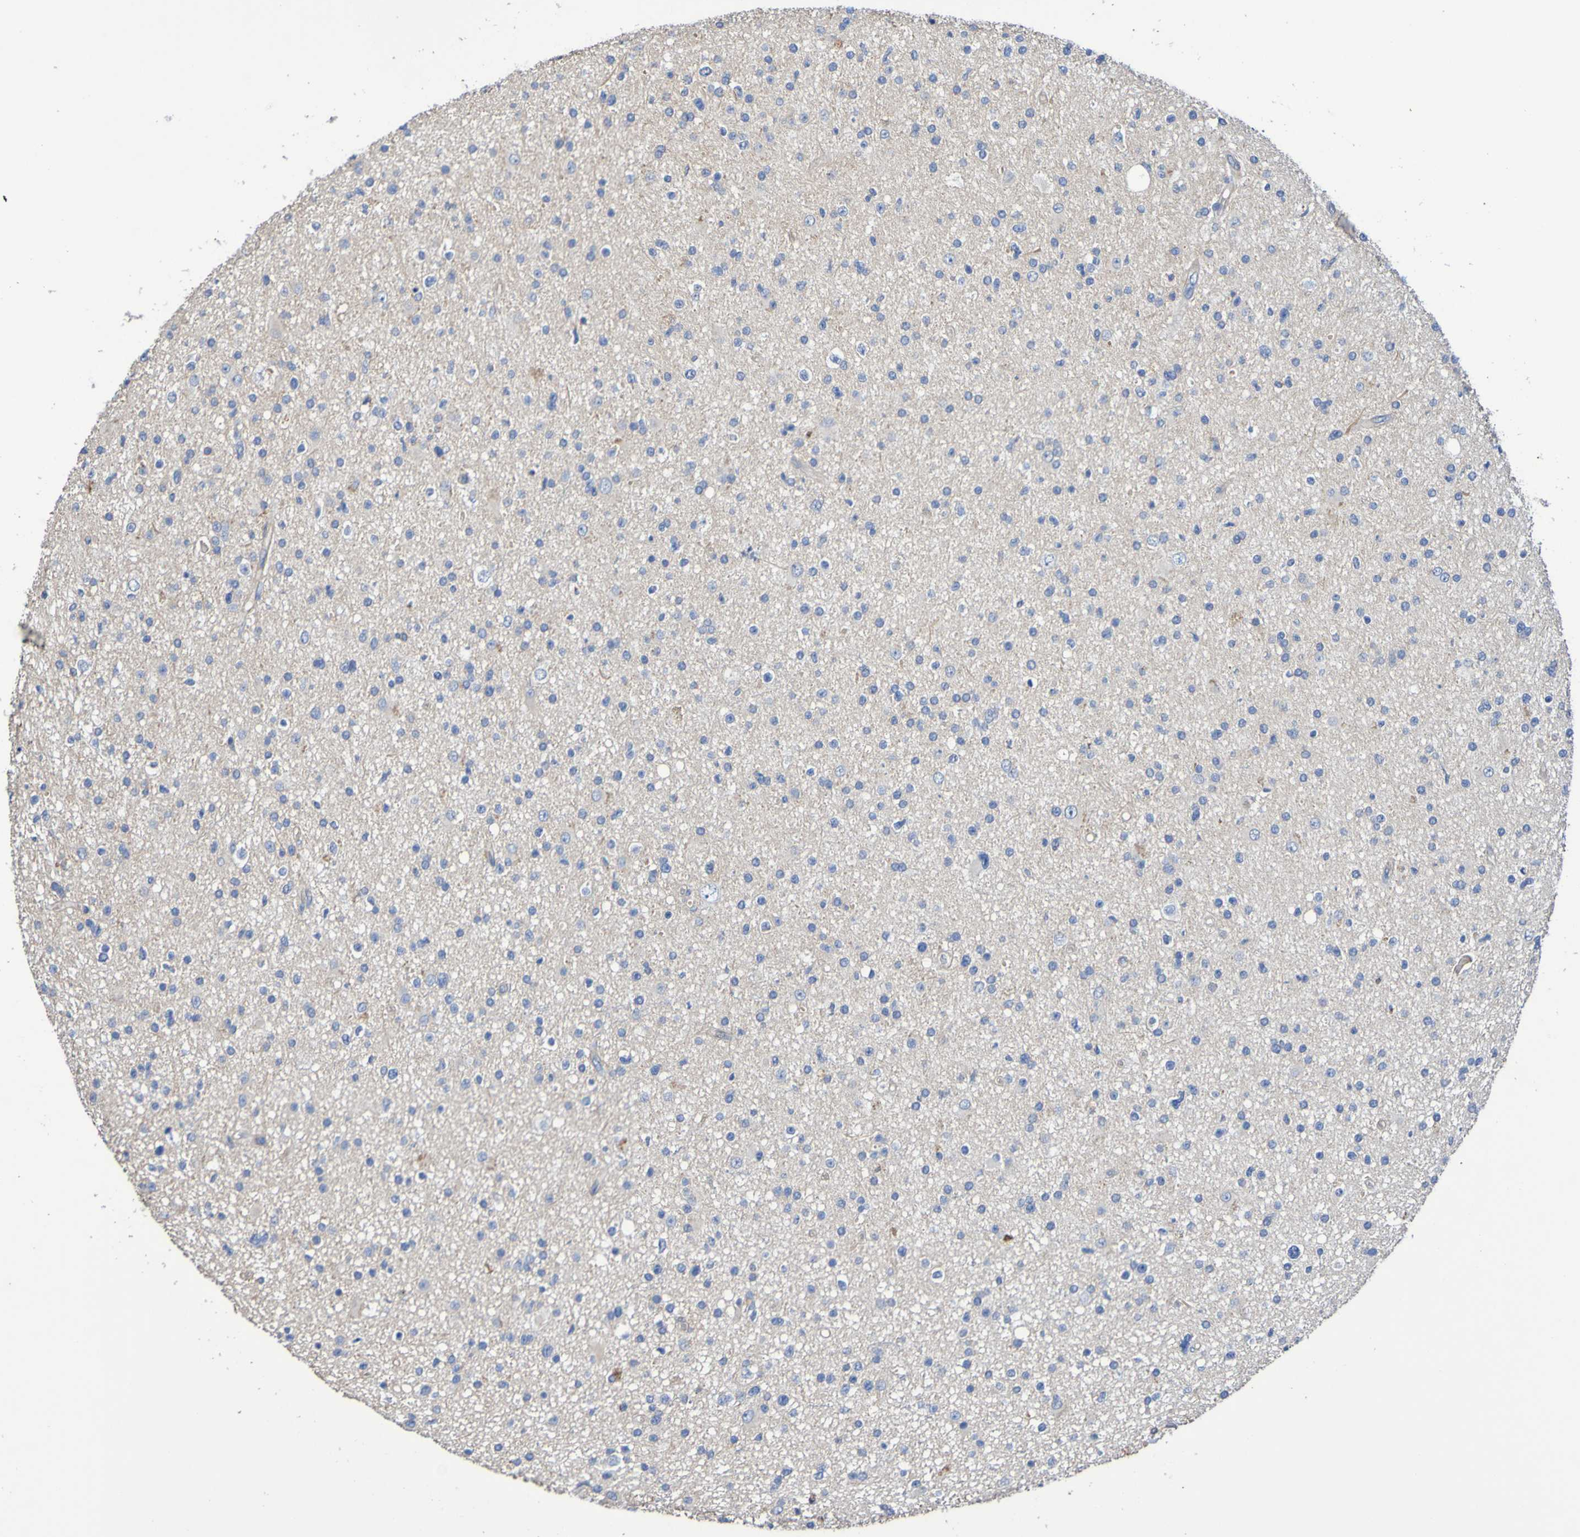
{"staining": {"intensity": "negative", "quantity": "none", "location": "none"}, "tissue": "glioma", "cell_type": "Tumor cells", "image_type": "cancer", "snomed": [{"axis": "morphology", "description": "Glioma, malignant, High grade"}, {"axis": "topography", "description": "Brain"}], "caption": "DAB (3,3'-diaminobenzidine) immunohistochemical staining of human malignant glioma (high-grade) displays no significant positivity in tumor cells.", "gene": "SRPRB", "patient": {"sex": "male", "age": 33}}